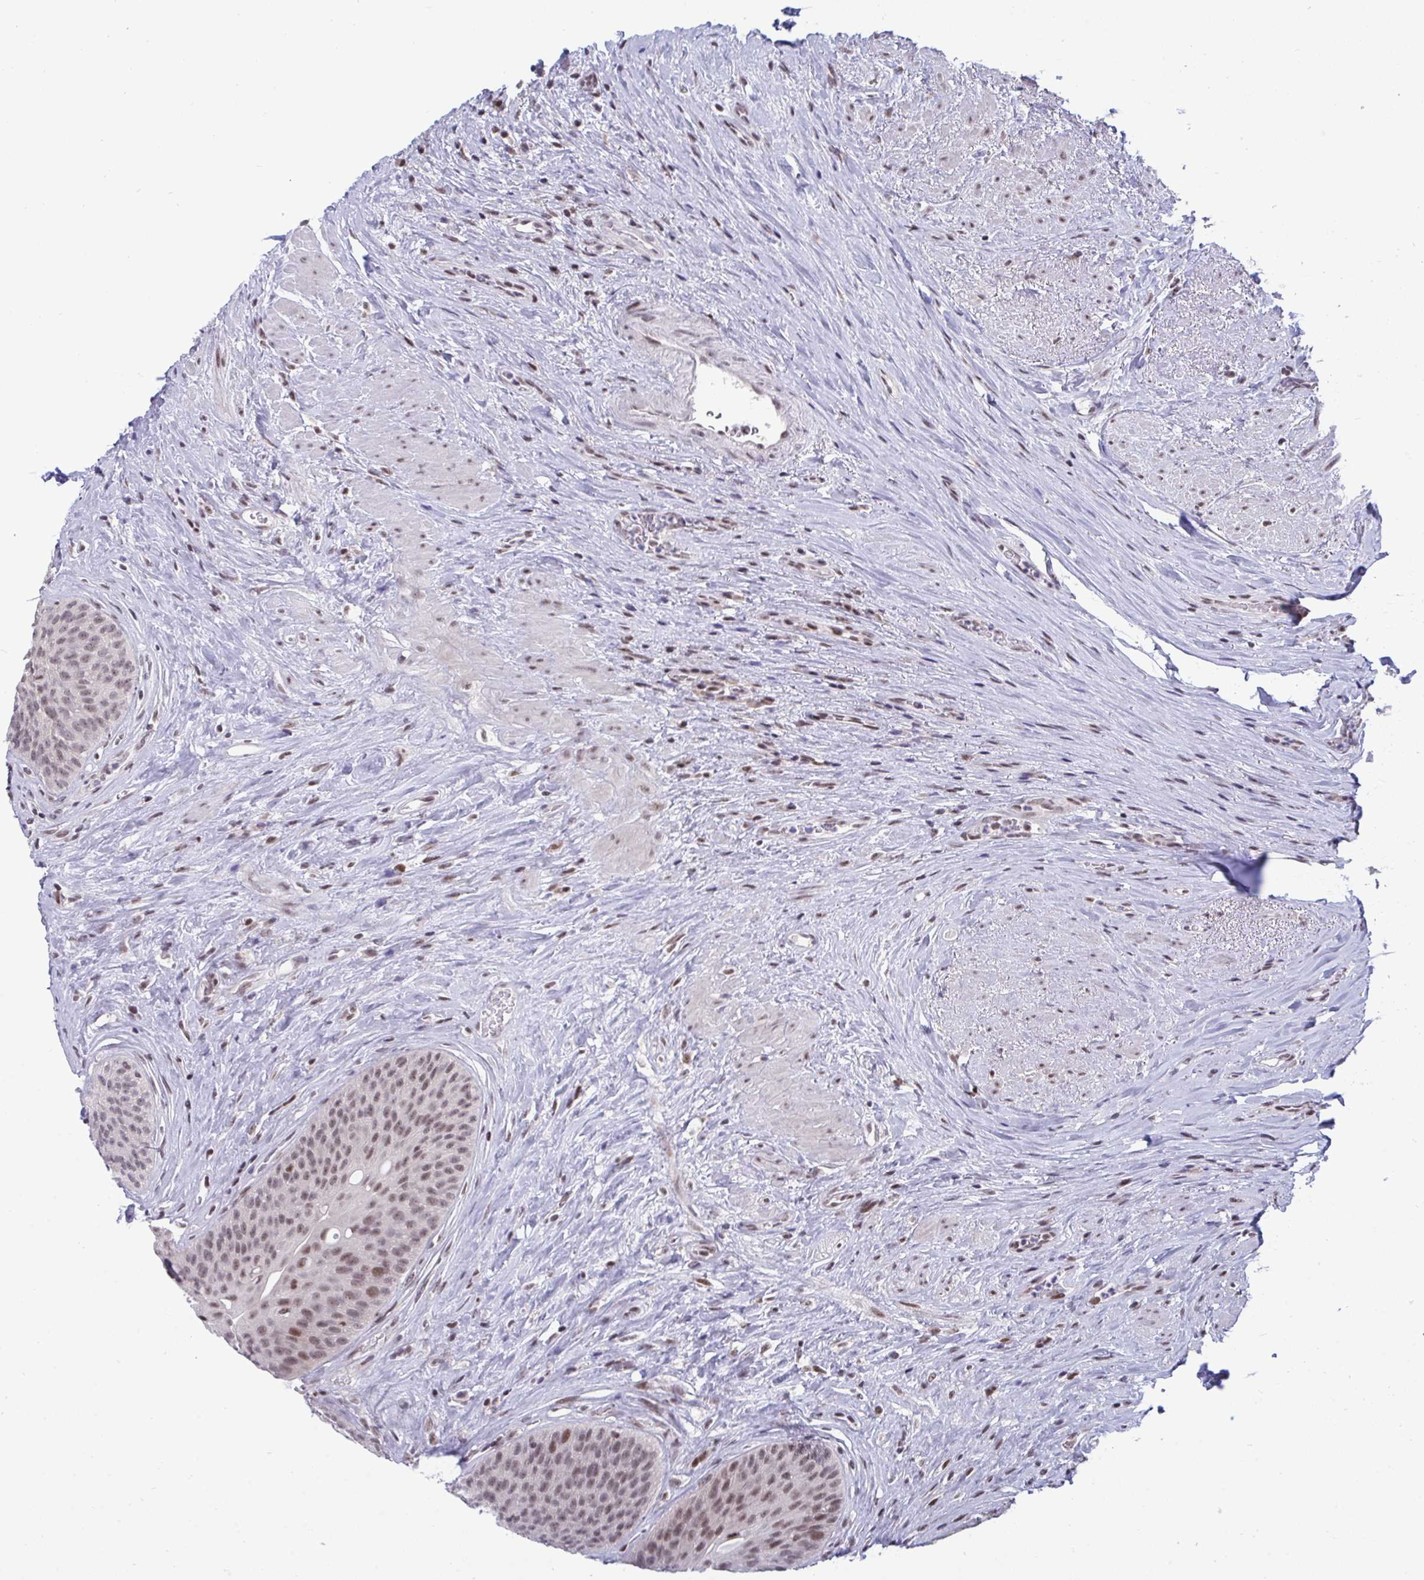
{"staining": {"intensity": "moderate", "quantity": ">75%", "location": "nuclear"}, "tissue": "urinary bladder", "cell_type": "Urothelial cells", "image_type": "normal", "snomed": [{"axis": "morphology", "description": "Normal tissue, NOS"}, {"axis": "topography", "description": "Urinary bladder"}], "caption": "Urothelial cells demonstrate medium levels of moderate nuclear expression in approximately >75% of cells in benign urinary bladder.", "gene": "WBP11", "patient": {"sex": "female", "age": 56}}